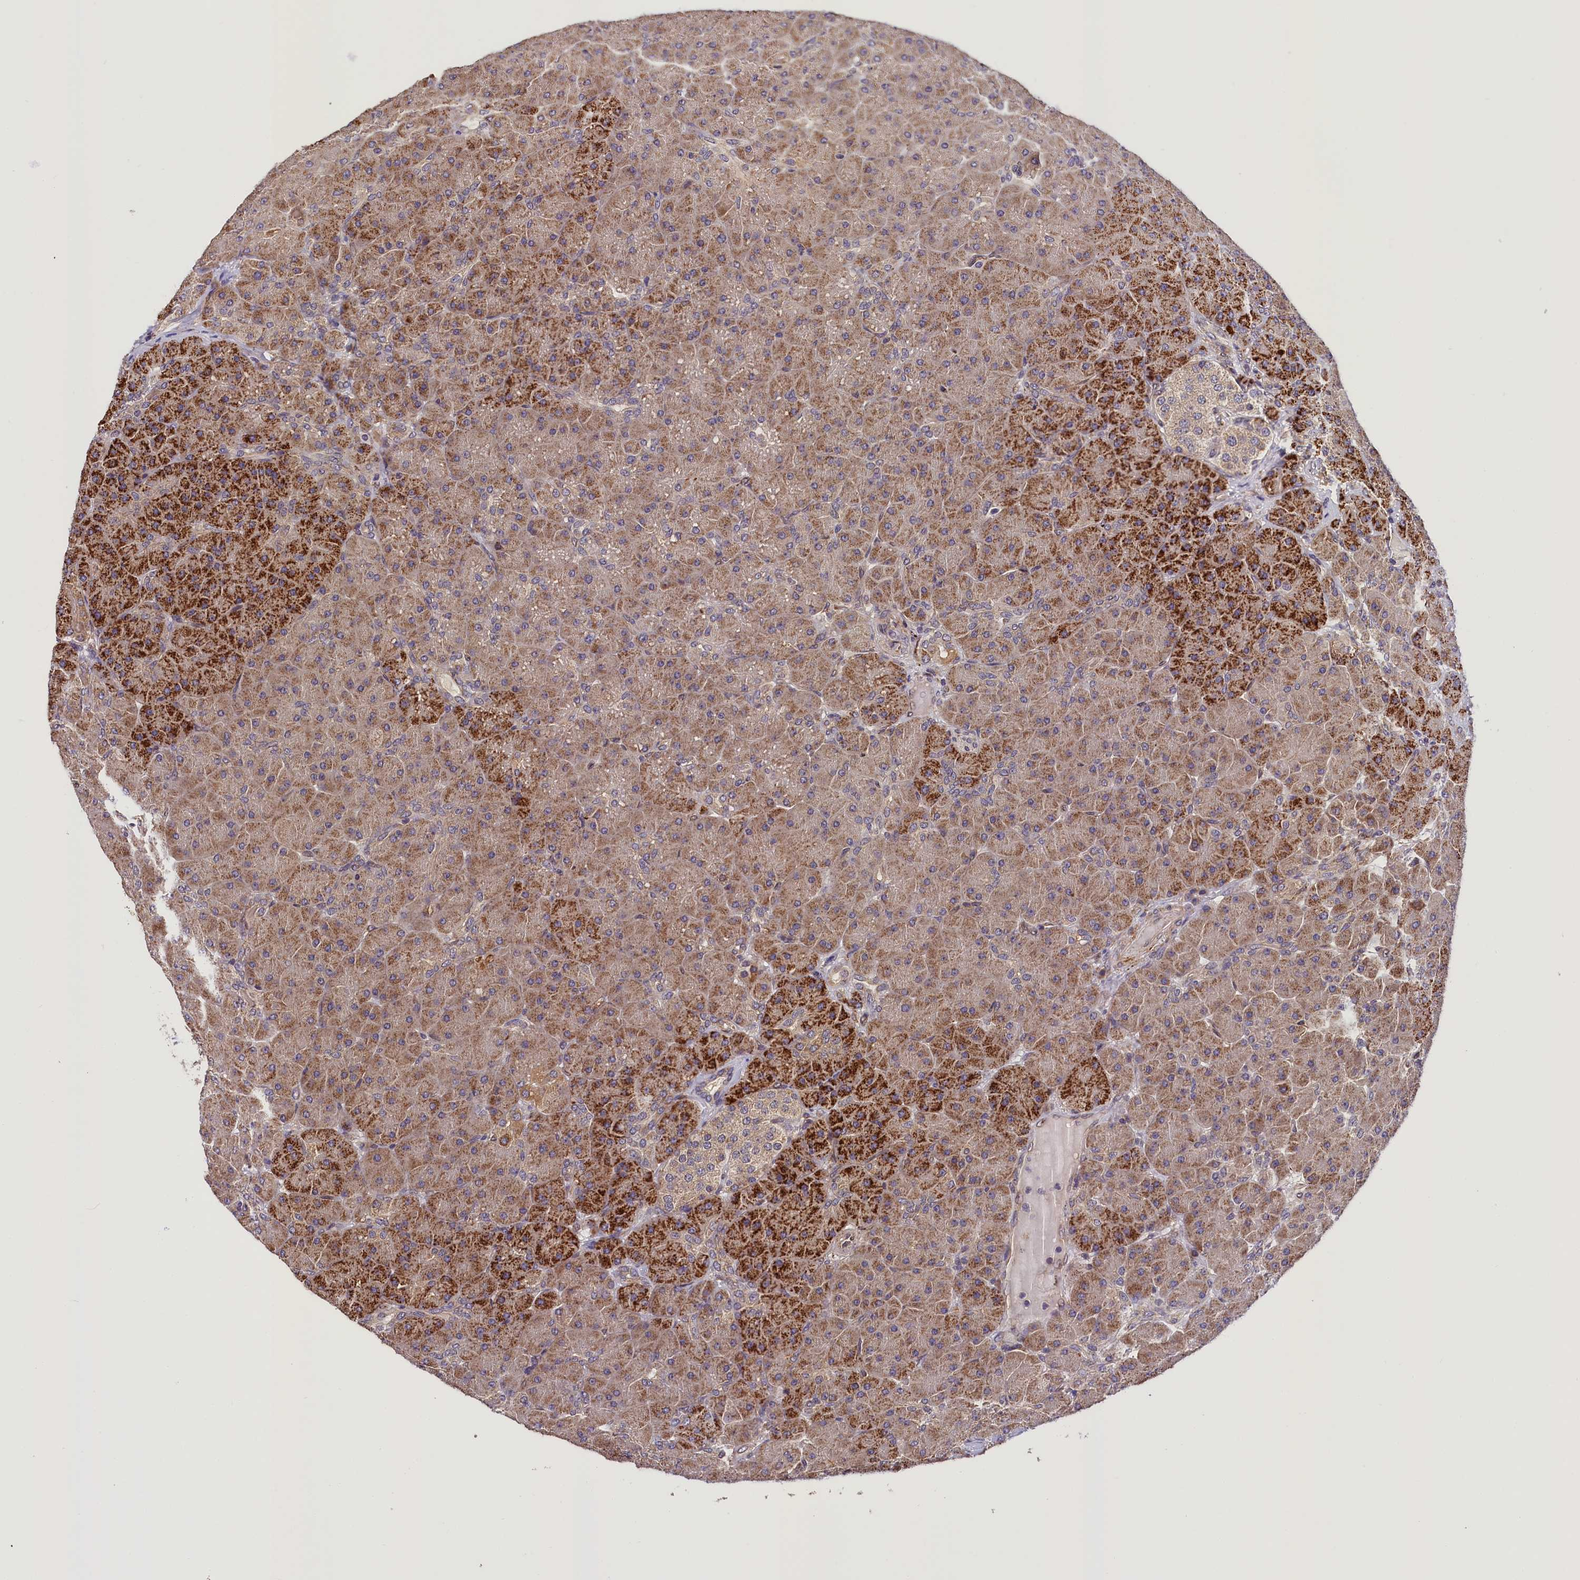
{"staining": {"intensity": "strong", "quantity": "25%-75%", "location": "cytoplasmic/membranous"}, "tissue": "pancreas", "cell_type": "Exocrine glandular cells", "image_type": "normal", "snomed": [{"axis": "morphology", "description": "Normal tissue, NOS"}, {"axis": "topography", "description": "Pancreas"}], "caption": "Normal pancreas displays strong cytoplasmic/membranous expression in about 25%-75% of exocrine glandular cells.", "gene": "SUPV3L1", "patient": {"sex": "male", "age": 66}}